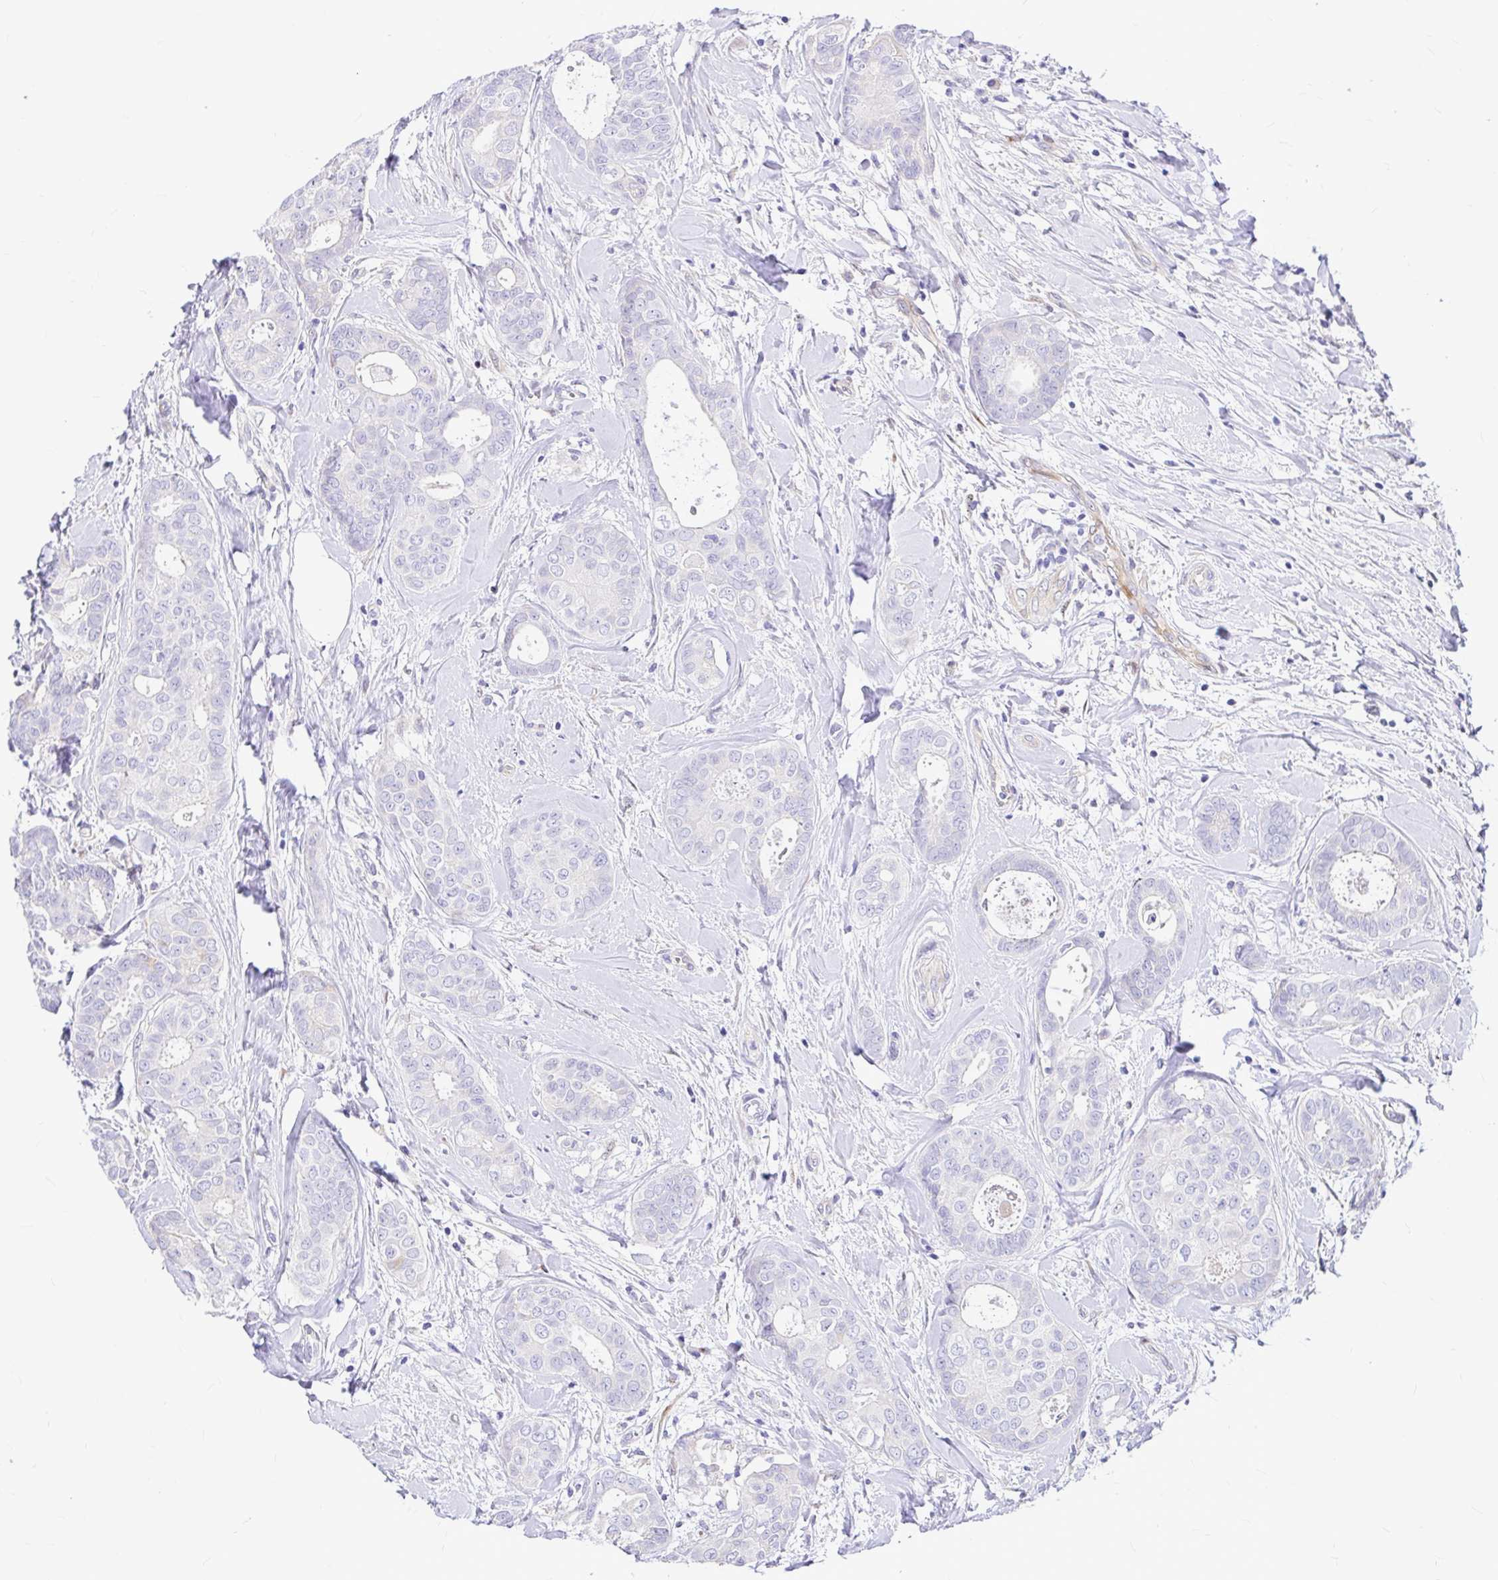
{"staining": {"intensity": "negative", "quantity": "none", "location": "none"}, "tissue": "breast cancer", "cell_type": "Tumor cells", "image_type": "cancer", "snomed": [{"axis": "morphology", "description": "Duct carcinoma"}, {"axis": "topography", "description": "Breast"}], "caption": "The micrograph reveals no staining of tumor cells in breast cancer. (Immunohistochemistry (ihc), brightfield microscopy, high magnification).", "gene": "GABBR2", "patient": {"sex": "female", "age": 45}}